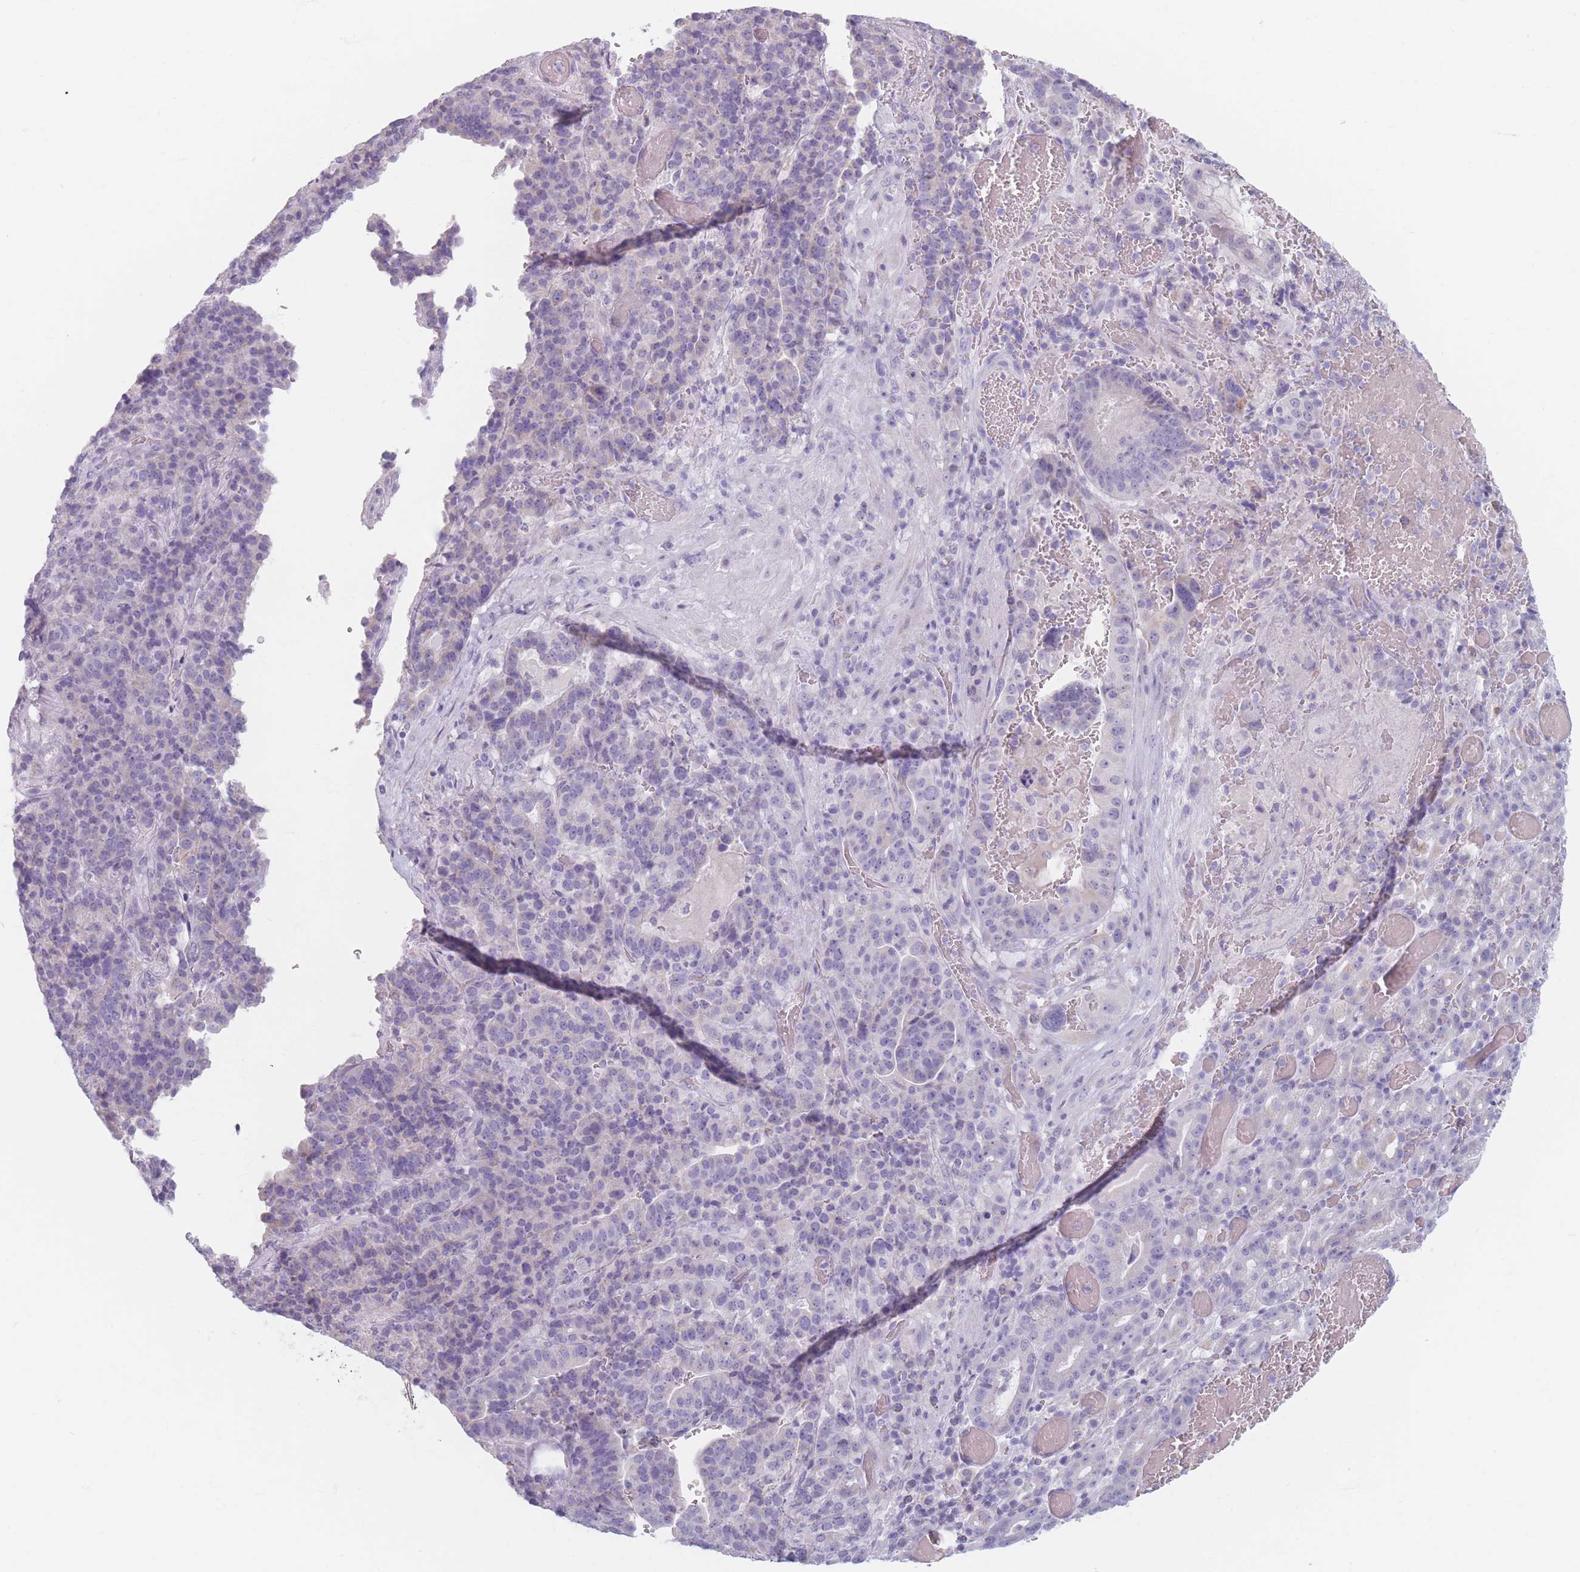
{"staining": {"intensity": "negative", "quantity": "none", "location": "none"}, "tissue": "stomach cancer", "cell_type": "Tumor cells", "image_type": "cancer", "snomed": [{"axis": "morphology", "description": "Adenocarcinoma, NOS"}, {"axis": "topography", "description": "Stomach"}], "caption": "This micrograph is of stomach cancer (adenocarcinoma) stained with IHC to label a protein in brown with the nuclei are counter-stained blue. There is no expression in tumor cells. (IHC, brightfield microscopy, high magnification).", "gene": "PIGM", "patient": {"sex": "male", "age": 48}}